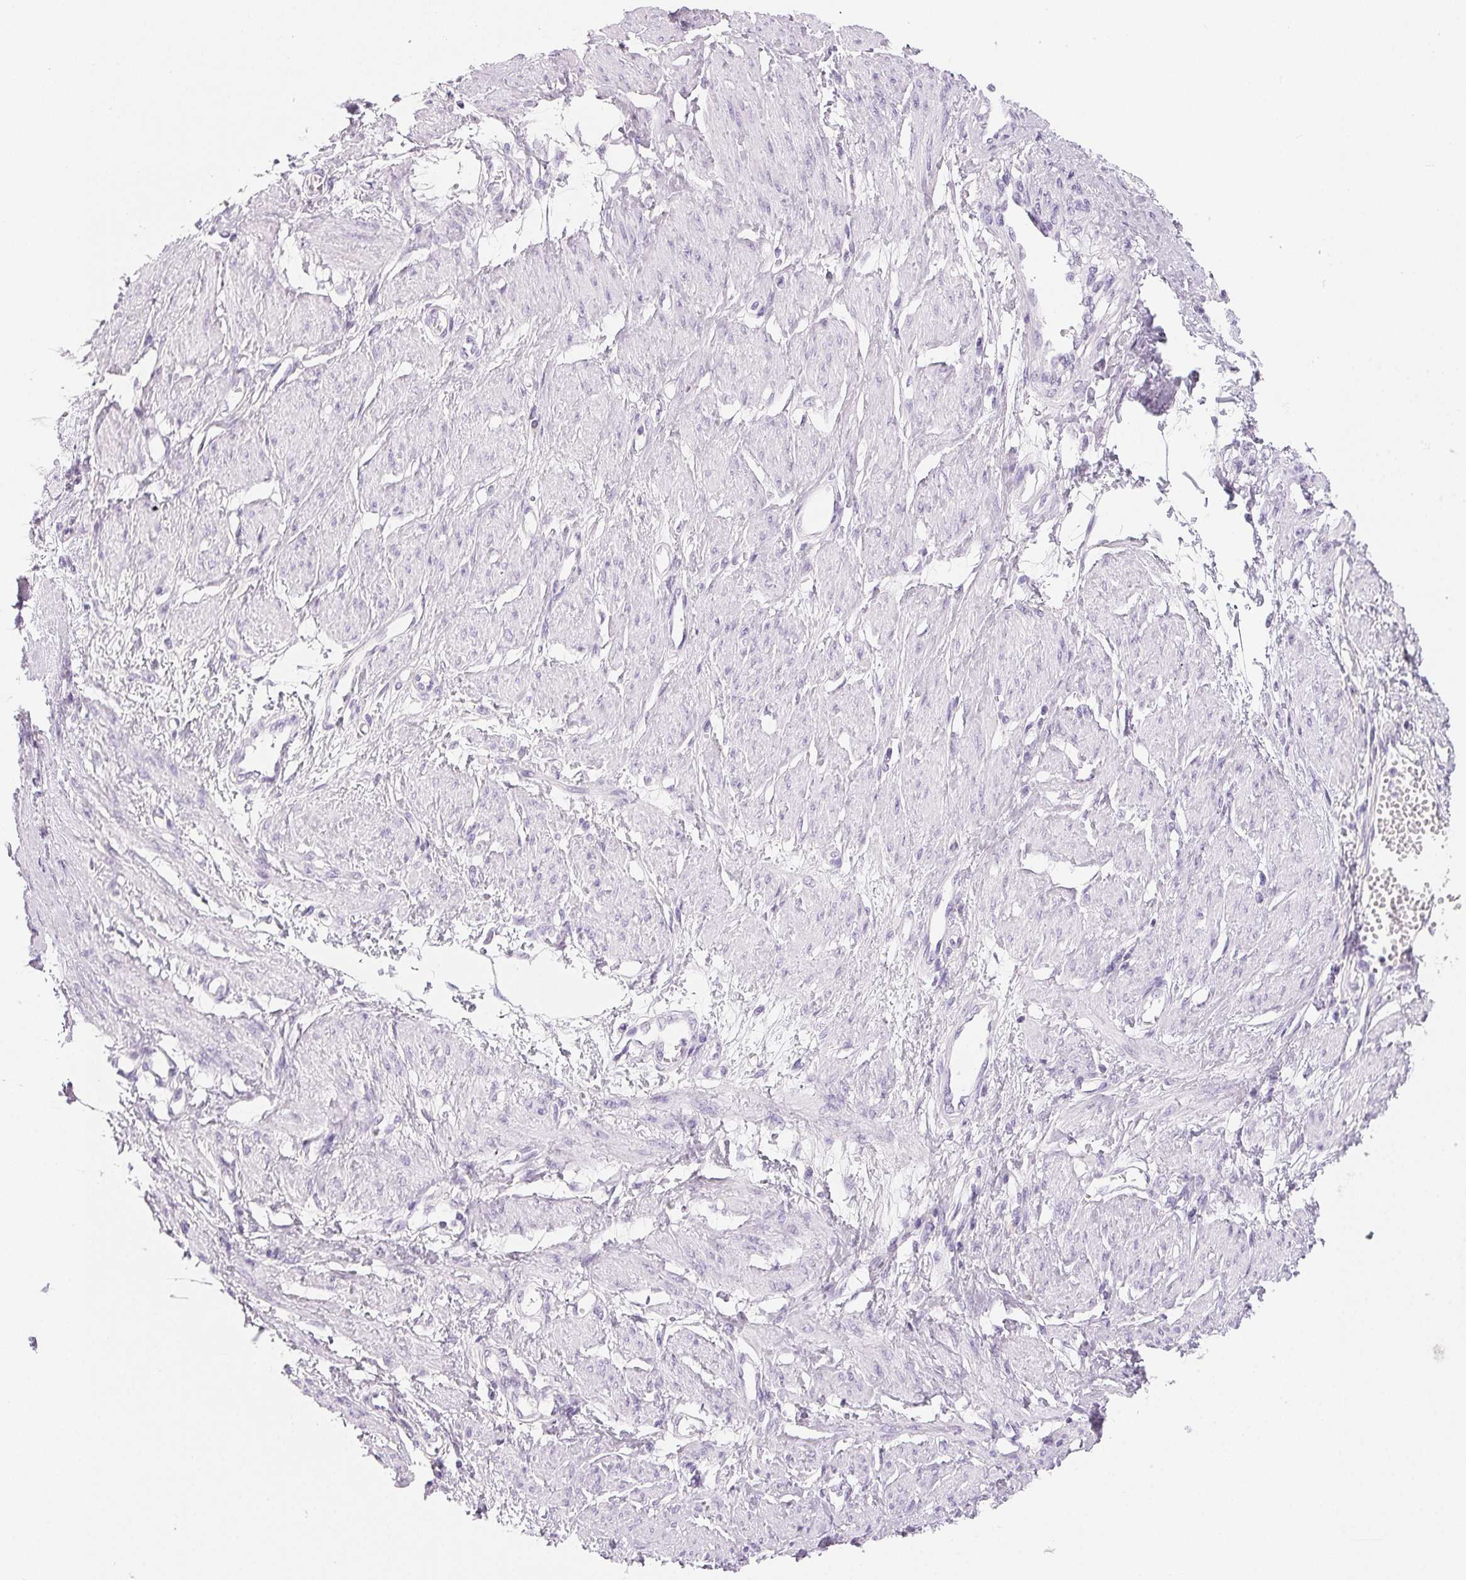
{"staining": {"intensity": "negative", "quantity": "none", "location": "none"}, "tissue": "smooth muscle", "cell_type": "Smooth muscle cells", "image_type": "normal", "snomed": [{"axis": "morphology", "description": "Normal tissue, NOS"}, {"axis": "topography", "description": "Smooth muscle"}, {"axis": "topography", "description": "Uterus"}], "caption": "Smooth muscle cells show no significant positivity in unremarkable smooth muscle.", "gene": "SPACA5B", "patient": {"sex": "female", "age": 39}}